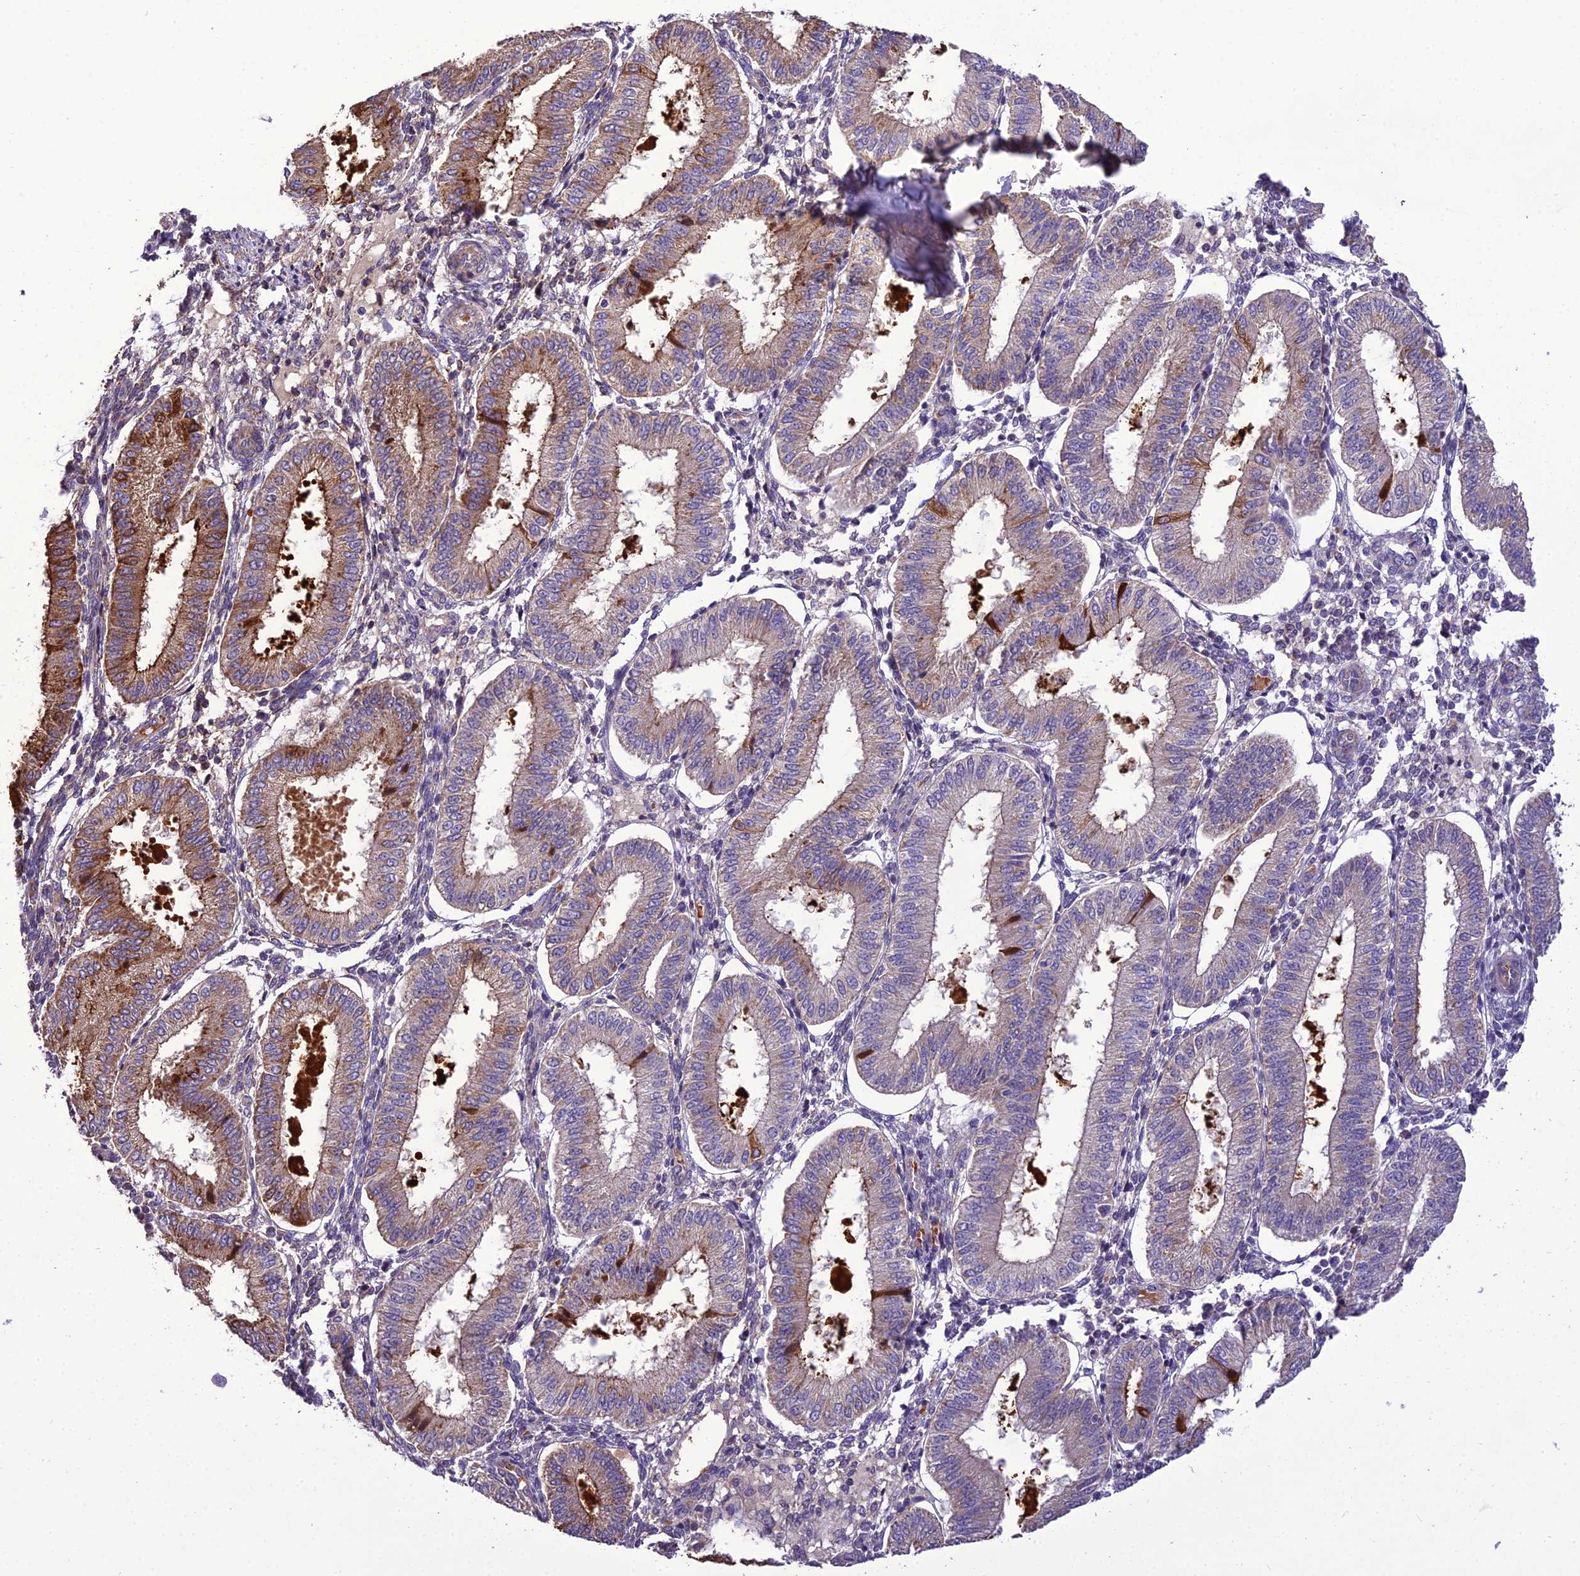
{"staining": {"intensity": "negative", "quantity": "none", "location": "none"}, "tissue": "endometrium", "cell_type": "Cells in endometrial stroma", "image_type": "normal", "snomed": [{"axis": "morphology", "description": "Normal tissue, NOS"}, {"axis": "topography", "description": "Endometrium"}], "caption": "This photomicrograph is of unremarkable endometrium stained with IHC to label a protein in brown with the nuclei are counter-stained blue. There is no expression in cells in endometrial stroma.", "gene": "ENSG00000260272", "patient": {"sex": "female", "age": 39}}